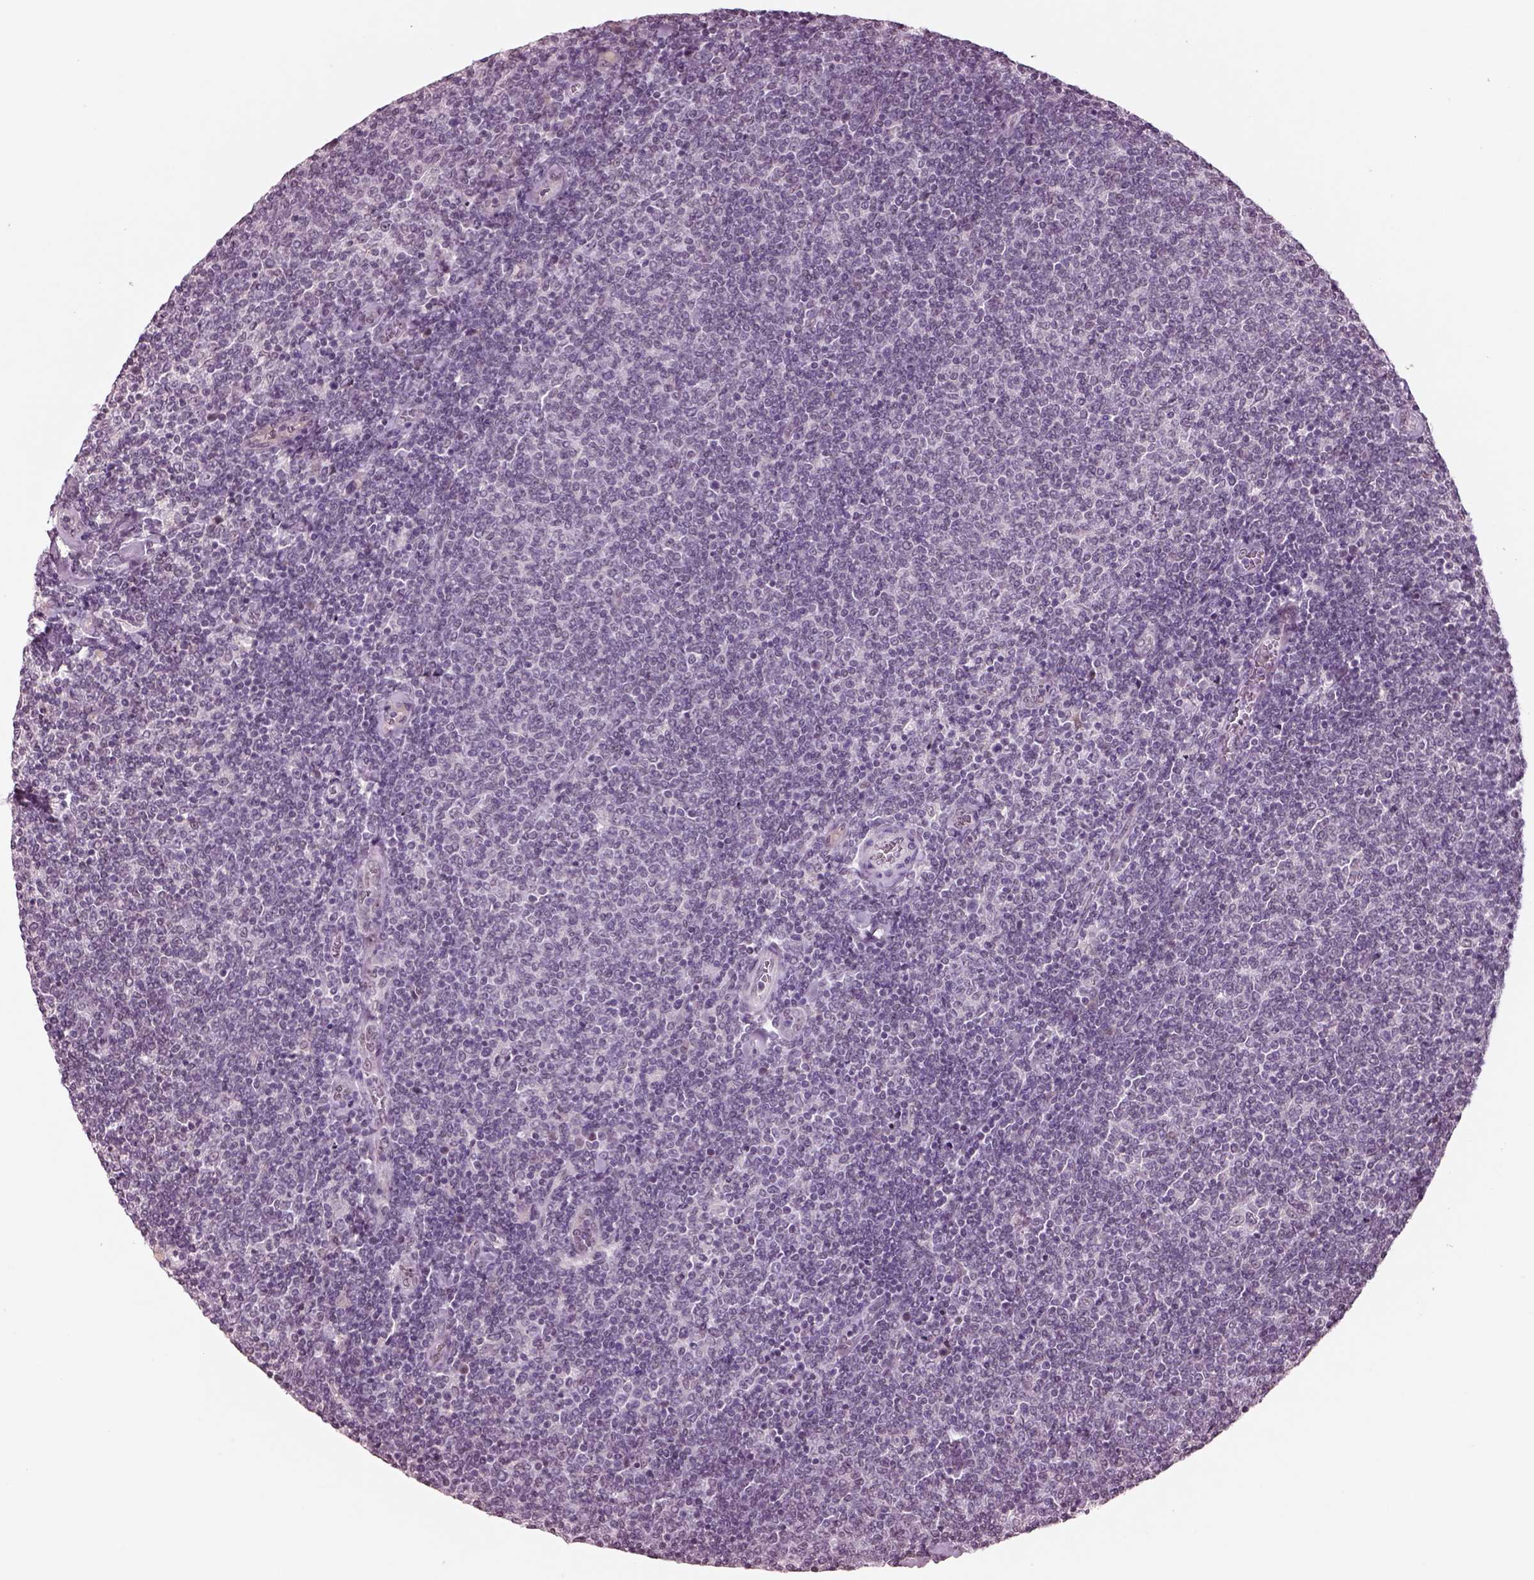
{"staining": {"intensity": "negative", "quantity": "none", "location": "none"}, "tissue": "lymphoma", "cell_type": "Tumor cells", "image_type": "cancer", "snomed": [{"axis": "morphology", "description": "Malignant lymphoma, non-Hodgkin's type, Low grade"}, {"axis": "topography", "description": "Lymph node"}], "caption": "IHC of low-grade malignant lymphoma, non-Hodgkin's type shows no positivity in tumor cells.", "gene": "SEPHS1", "patient": {"sex": "male", "age": 52}}